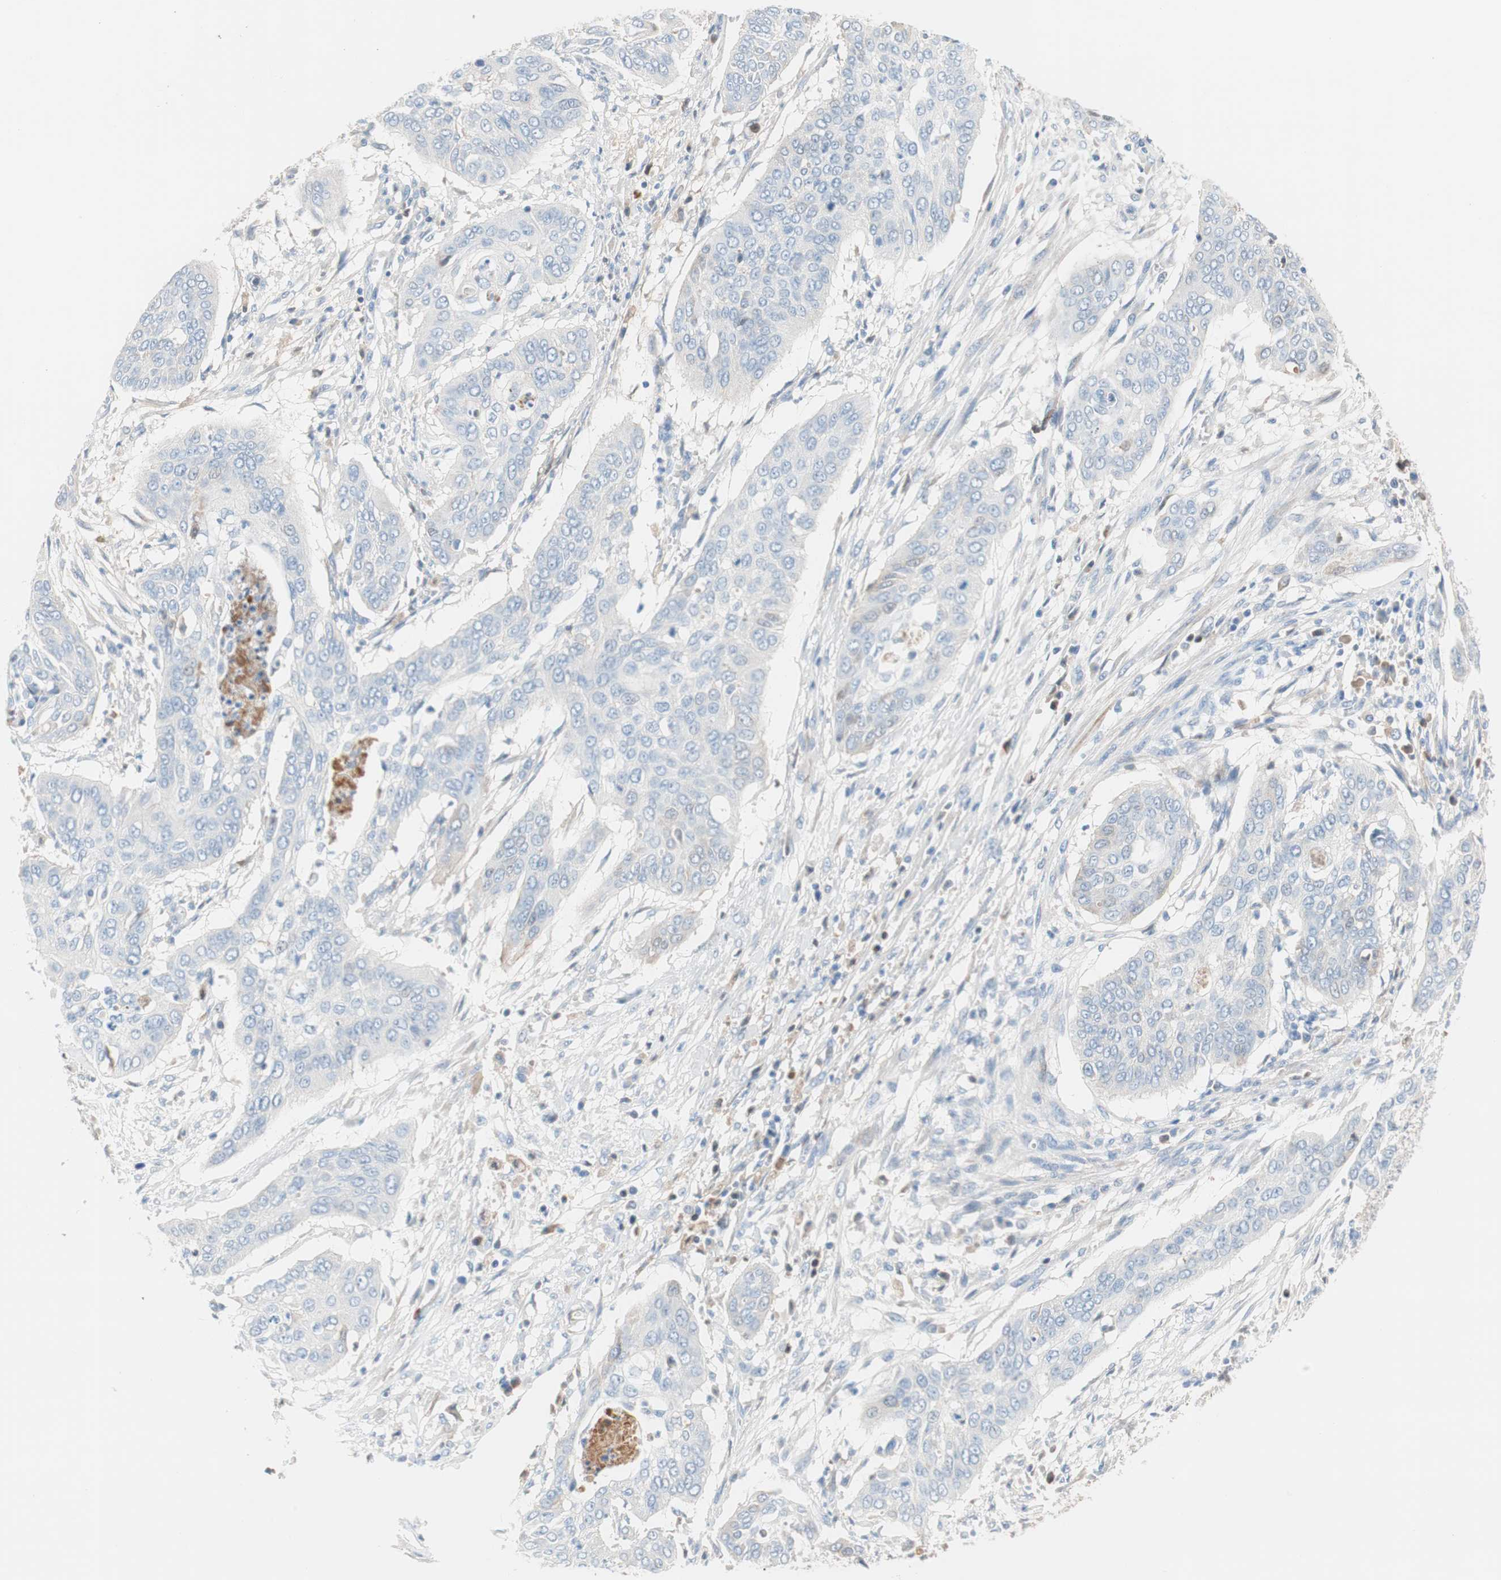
{"staining": {"intensity": "negative", "quantity": "none", "location": "none"}, "tissue": "cervical cancer", "cell_type": "Tumor cells", "image_type": "cancer", "snomed": [{"axis": "morphology", "description": "Squamous cell carcinoma, NOS"}, {"axis": "topography", "description": "Cervix"}], "caption": "Tumor cells show no significant protein positivity in cervical squamous cell carcinoma.", "gene": "RBP4", "patient": {"sex": "female", "age": 39}}